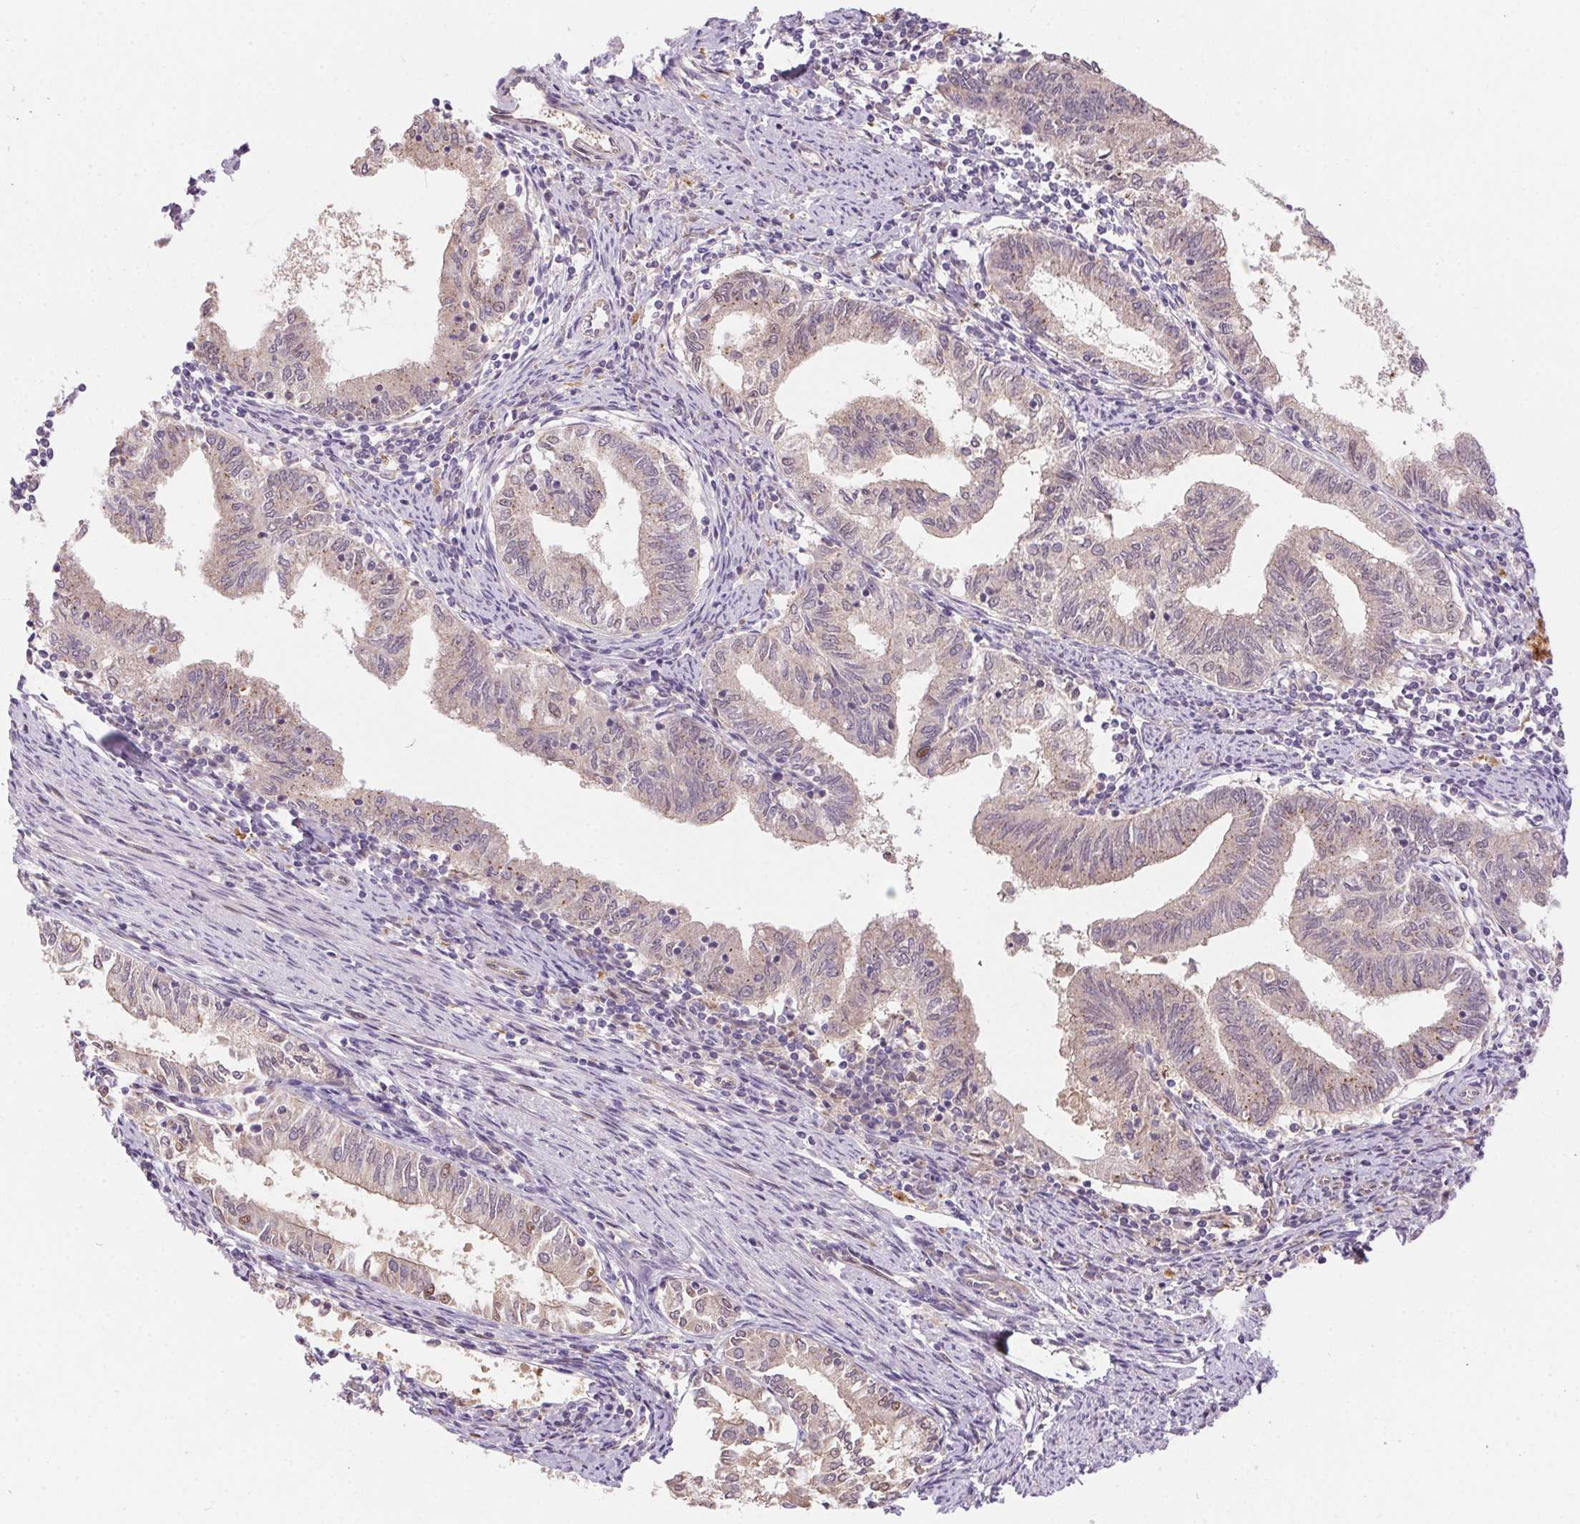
{"staining": {"intensity": "weak", "quantity": "<25%", "location": "cytoplasmic/membranous"}, "tissue": "endometrial cancer", "cell_type": "Tumor cells", "image_type": "cancer", "snomed": [{"axis": "morphology", "description": "Adenocarcinoma, NOS"}, {"axis": "topography", "description": "Endometrium"}], "caption": "Tumor cells show no significant staining in endometrial adenocarcinoma.", "gene": "NUDT16", "patient": {"sex": "female", "age": 79}}